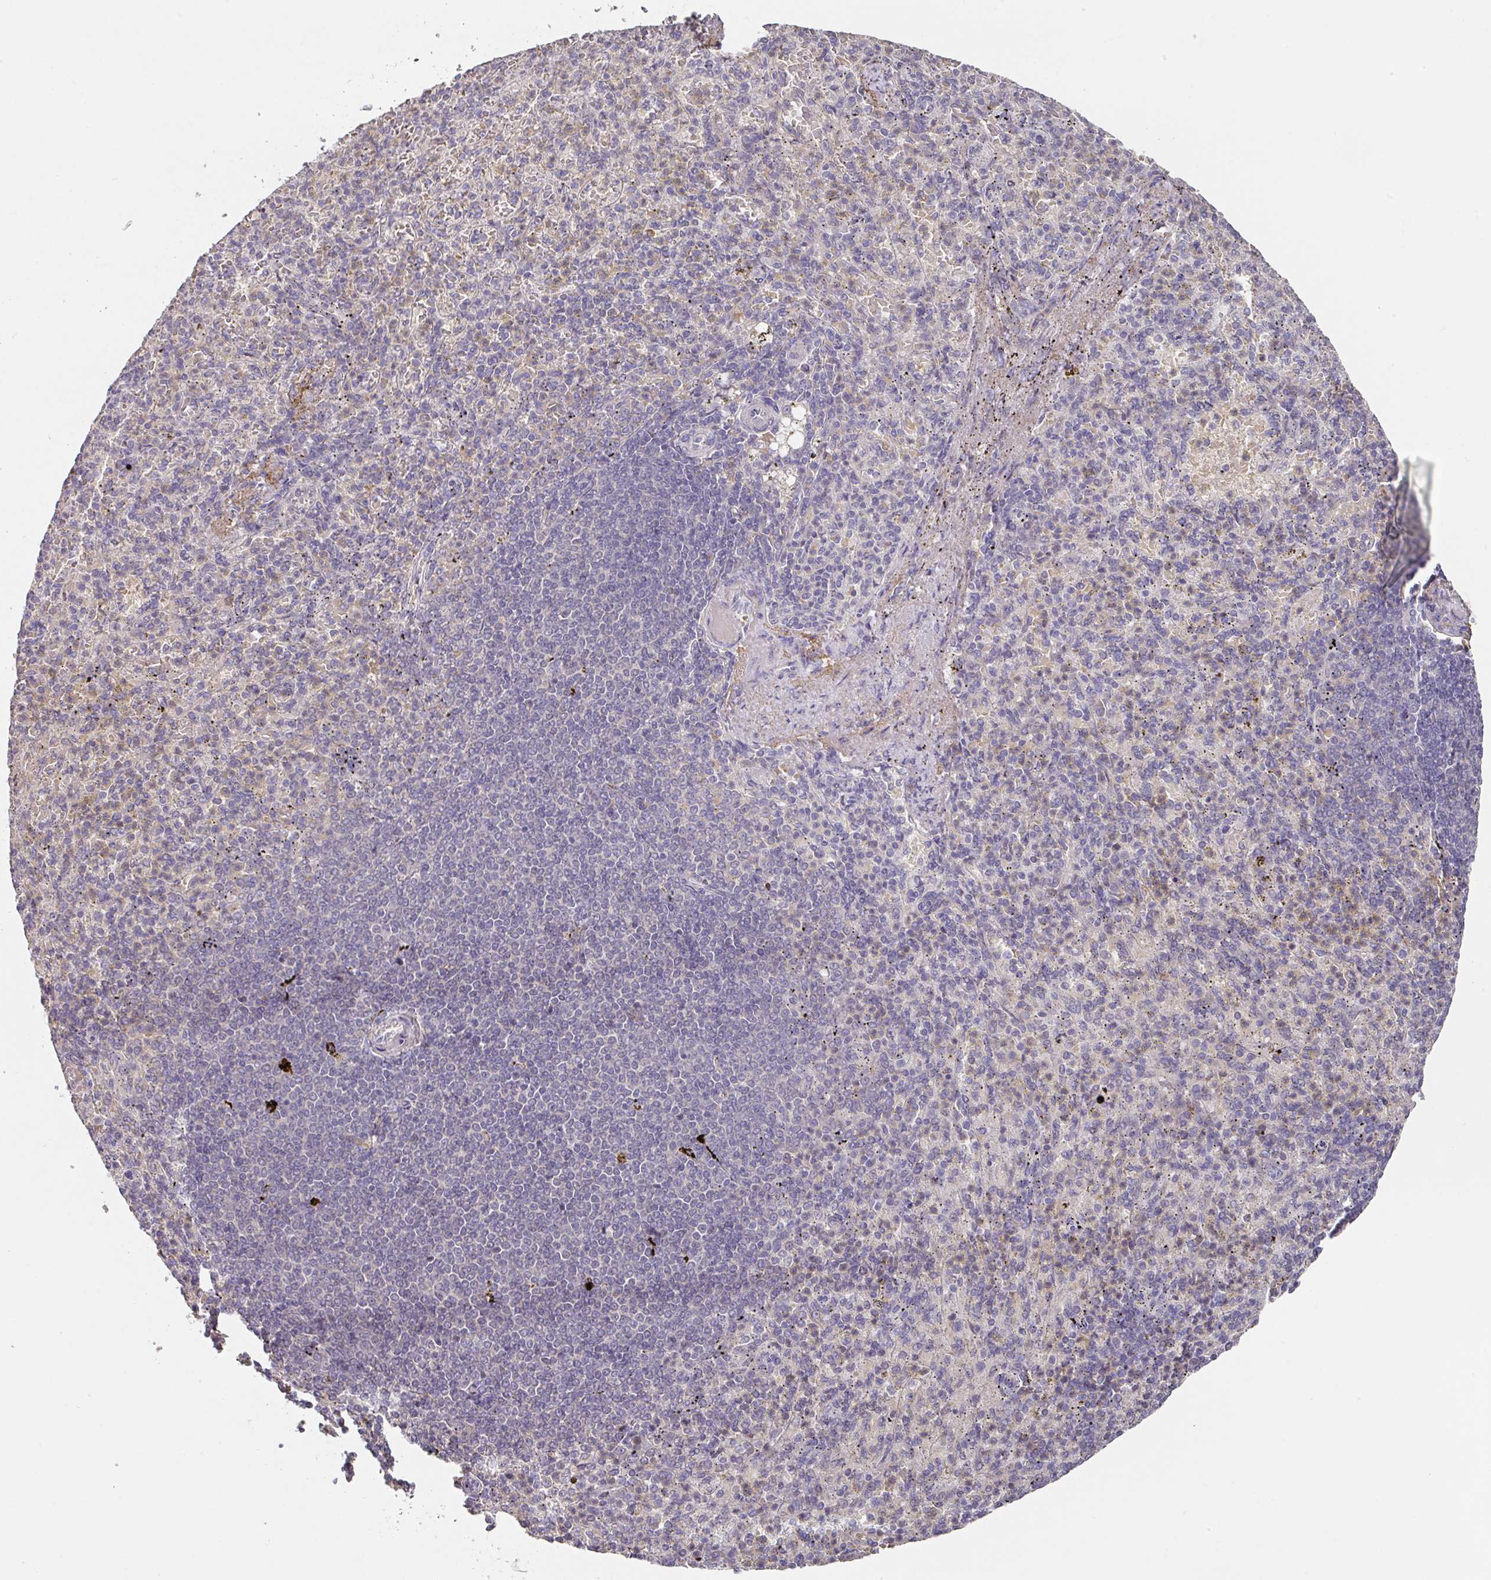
{"staining": {"intensity": "negative", "quantity": "none", "location": "none"}, "tissue": "spleen", "cell_type": "Cells in red pulp", "image_type": "normal", "snomed": [{"axis": "morphology", "description": "Normal tissue, NOS"}, {"axis": "topography", "description": "Spleen"}], "caption": "Immunohistochemistry of unremarkable spleen shows no positivity in cells in red pulp.", "gene": "FOXN4", "patient": {"sex": "female", "age": 74}}